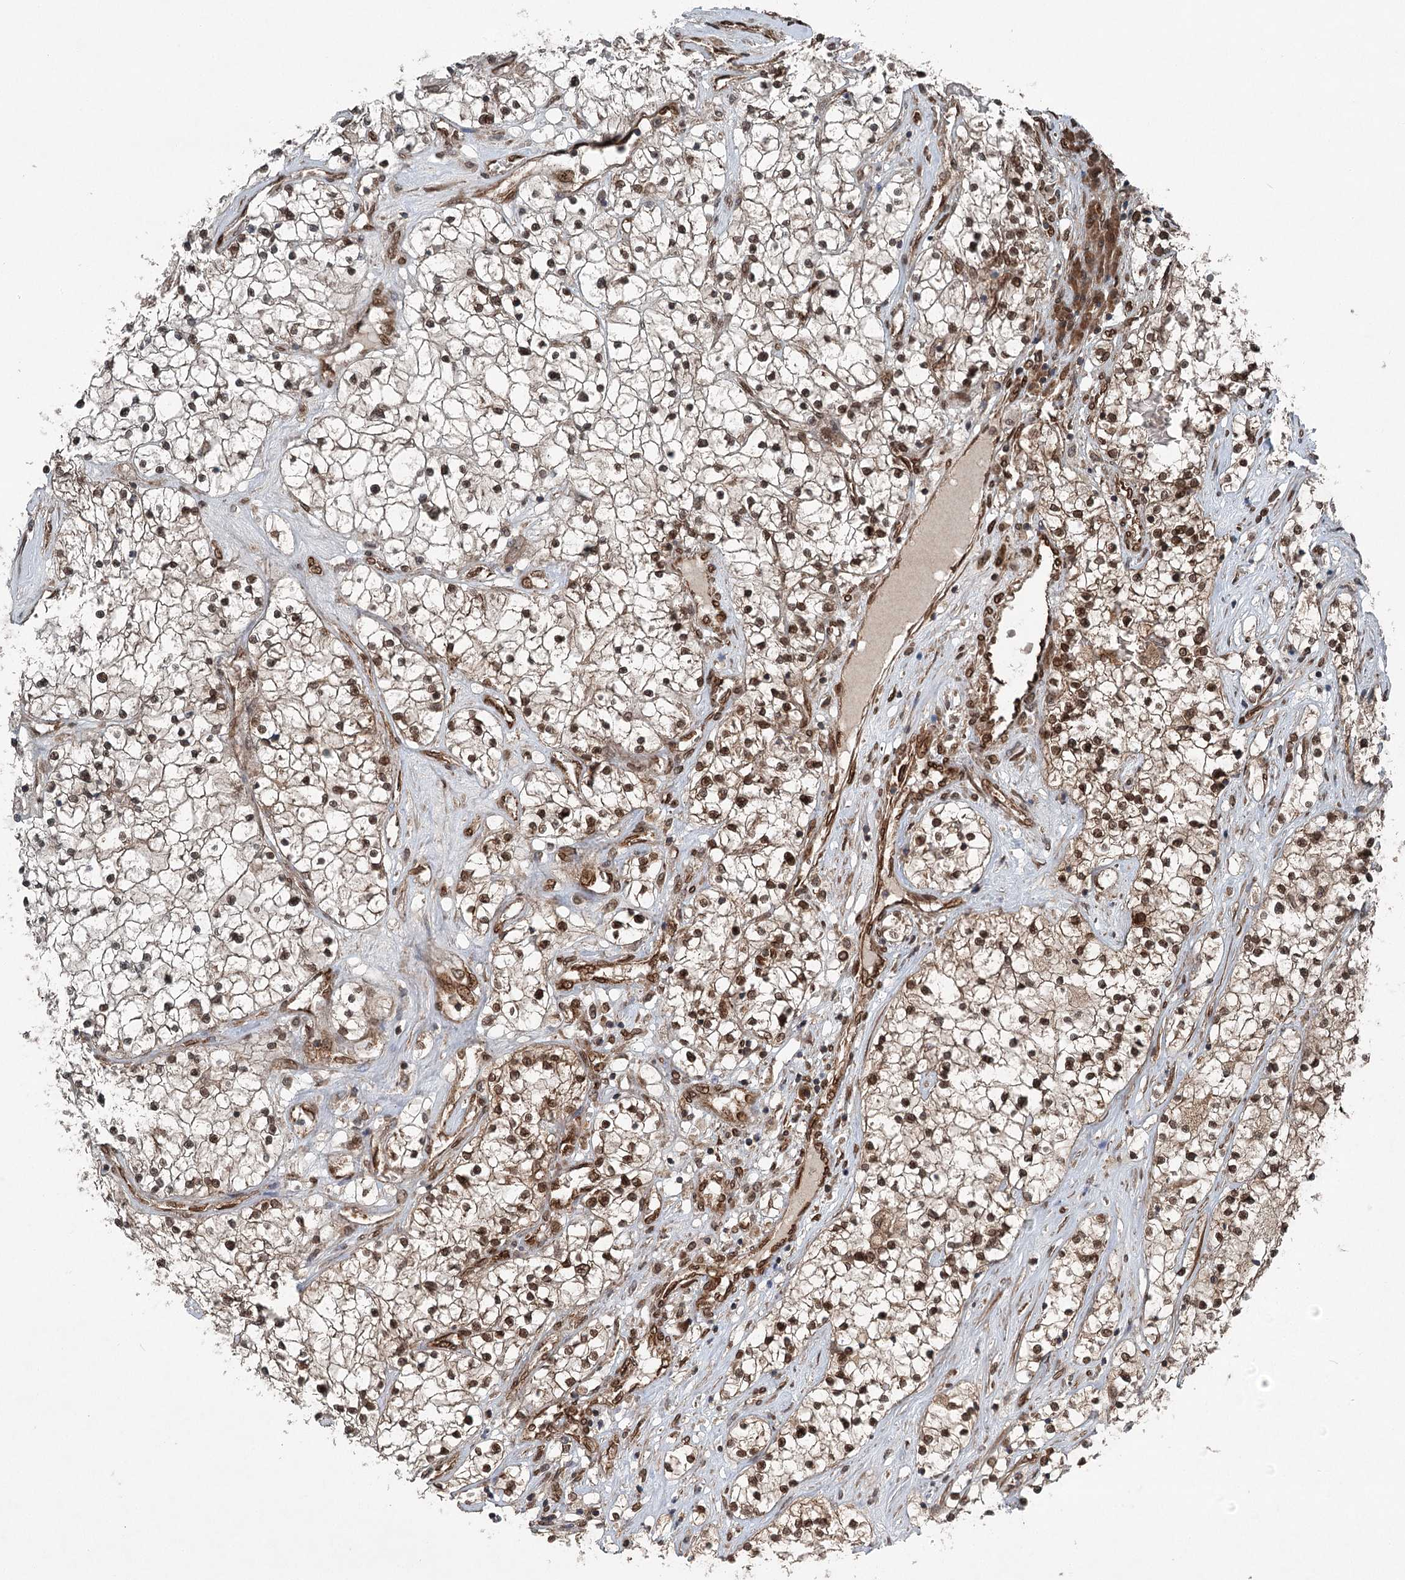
{"staining": {"intensity": "moderate", "quantity": ">75%", "location": "cytoplasmic/membranous,nuclear"}, "tissue": "renal cancer", "cell_type": "Tumor cells", "image_type": "cancer", "snomed": [{"axis": "morphology", "description": "Normal tissue, NOS"}, {"axis": "morphology", "description": "Adenocarcinoma, NOS"}, {"axis": "topography", "description": "Kidney"}], "caption": "The image reveals staining of adenocarcinoma (renal), revealing moderate cytoplasmic/membranous and nuclear protein expression (brown color) within tumor cells.", "gene": "BCKDHA", "patient": {"sex": "male", "age": 68}}